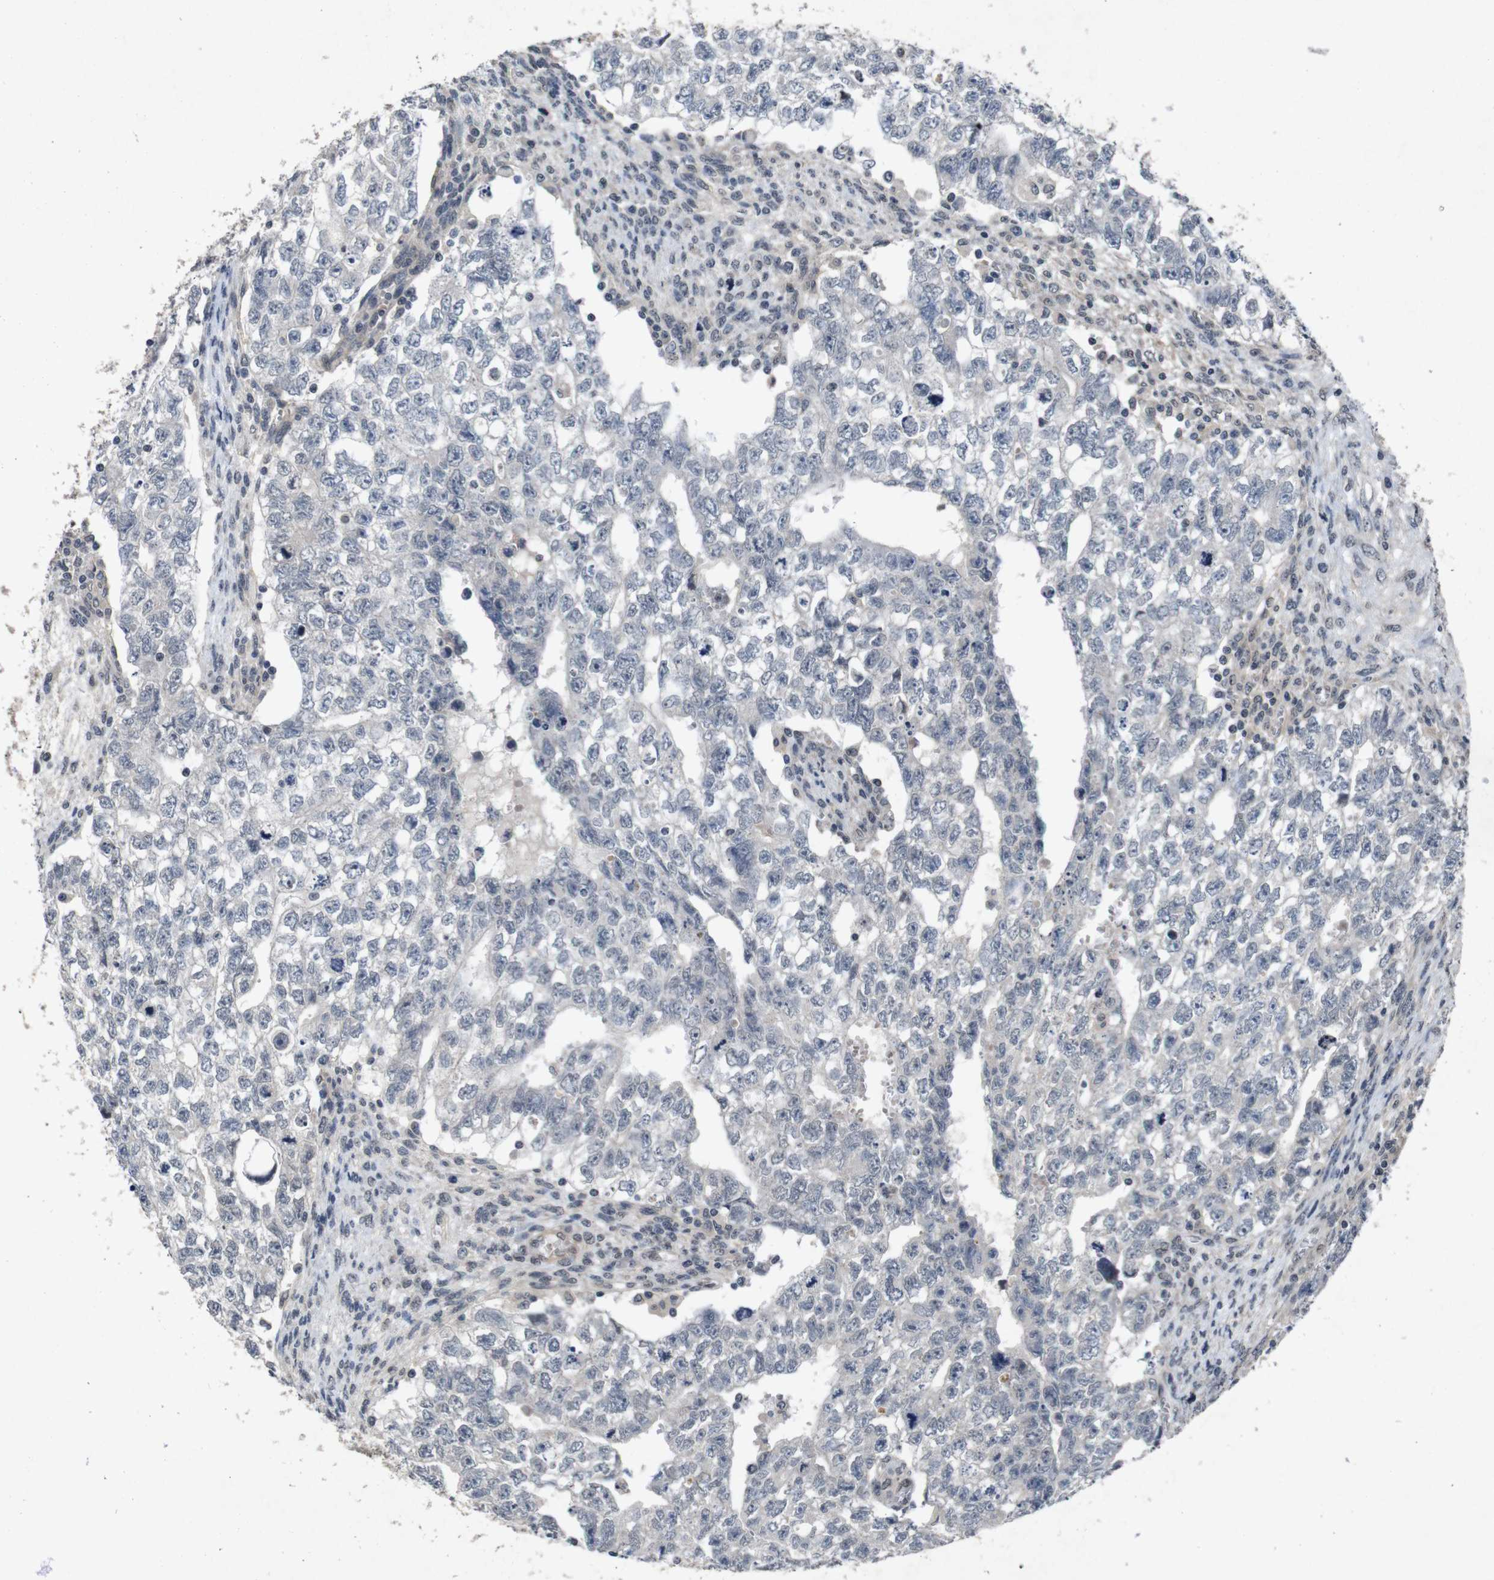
{"staining": {"intensity": "negative", "quantity": "none", "location": "none"}, "tissue": "testis cancer", "cell_type": "Tumor cells", "image_type": "cancer", "snomed": [{"axis": "morphology", "description": "Seminoma, NOS"}, {"axis": "morphology", "description": "Carcinoma, Embryonal, NOS"}, {"axis": "topography", "description": "Testis"}], "caption": "Tumor cells show no significant staining in testis cancer (seminoma). Nuclei are stained in blue.", "gene": "AKT3", "patient": {"sex": "male", "age": 38}}